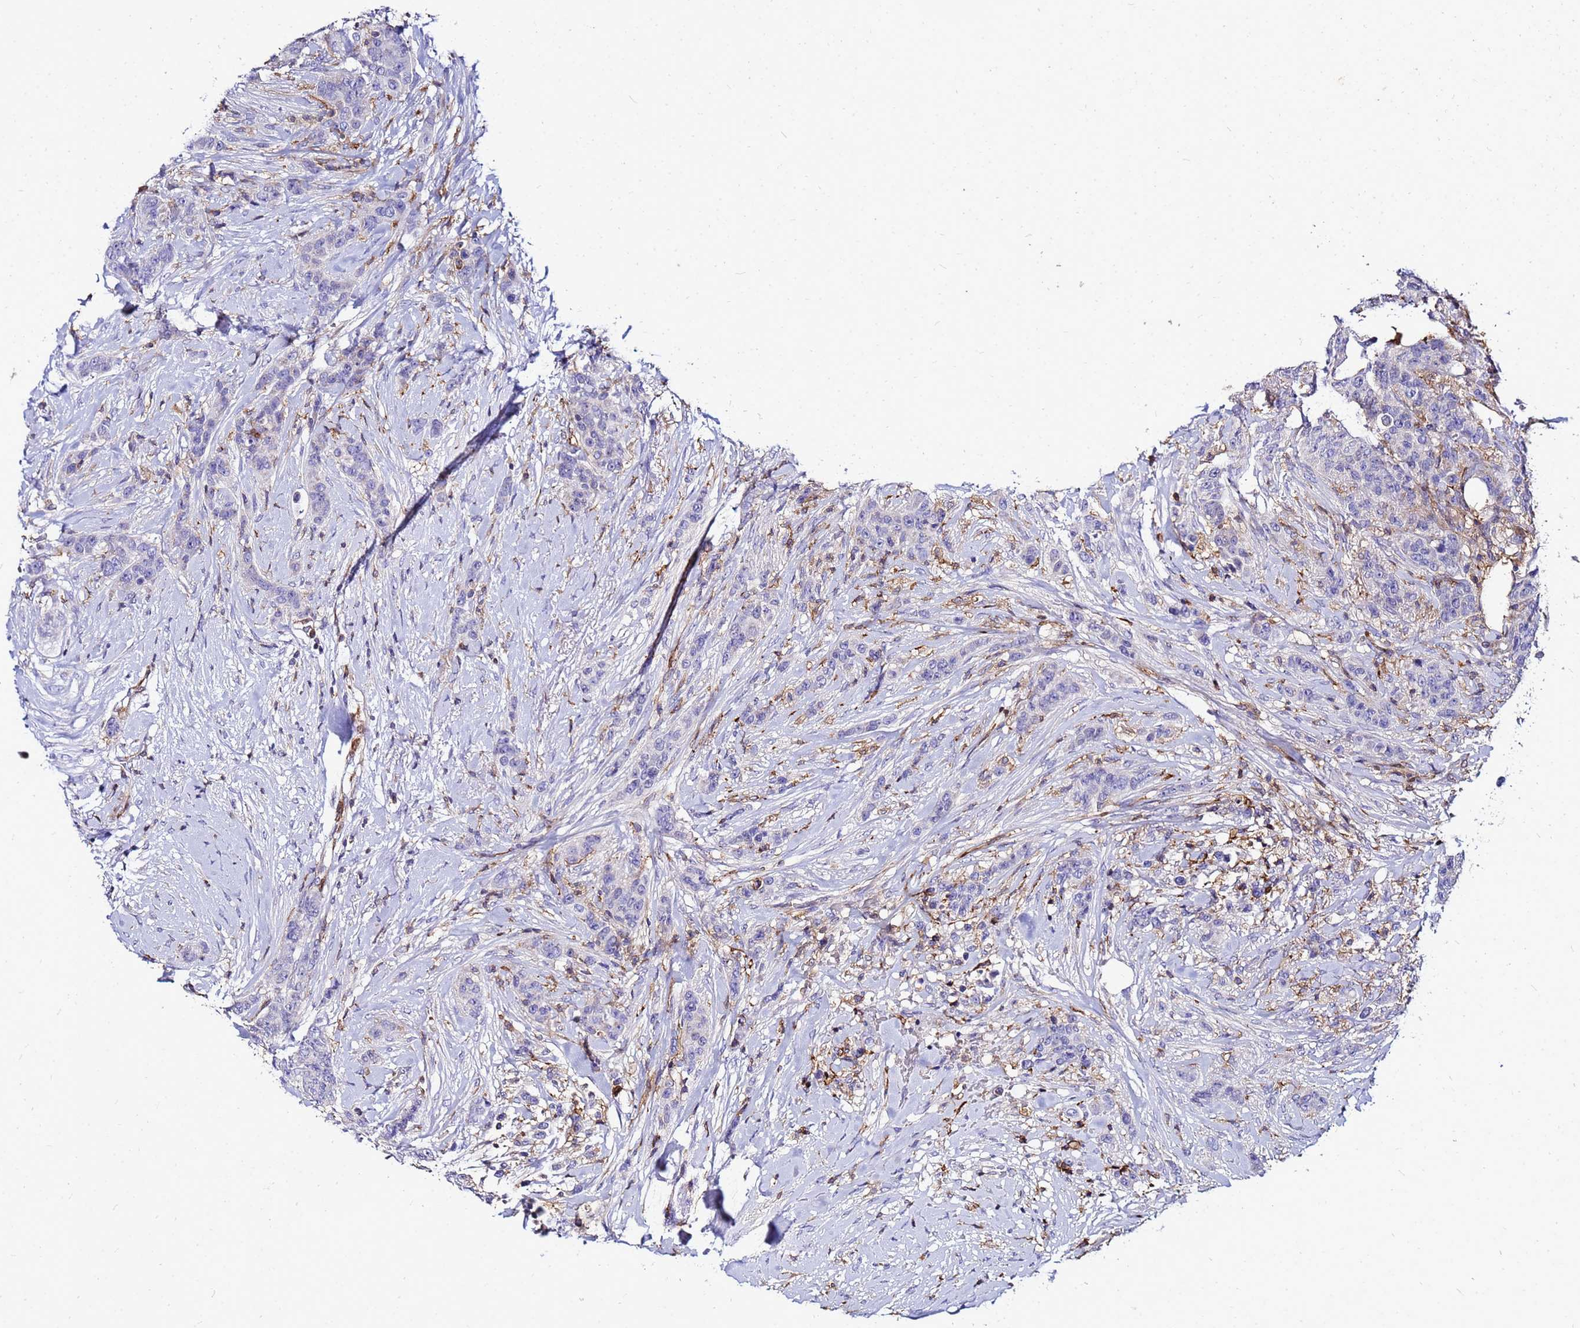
{"staining": {"intensity": "negative", "quantity": "none", "location": "none"}, "tissue": "breast cancer", "cell_type": "Tumor cells", "image_type": "cancer", "snomed": [{"axis": "morphology", "description": "Duct carcinoma"}, {"axis": "topography", "description": "Breast"}], "caption": "The image demonstrates no significant expression in tumor cells of breast cancer (intraductal carcinoma).", "gene": "DBNDD2", "patient": {"sex": "female", "age": 40}}